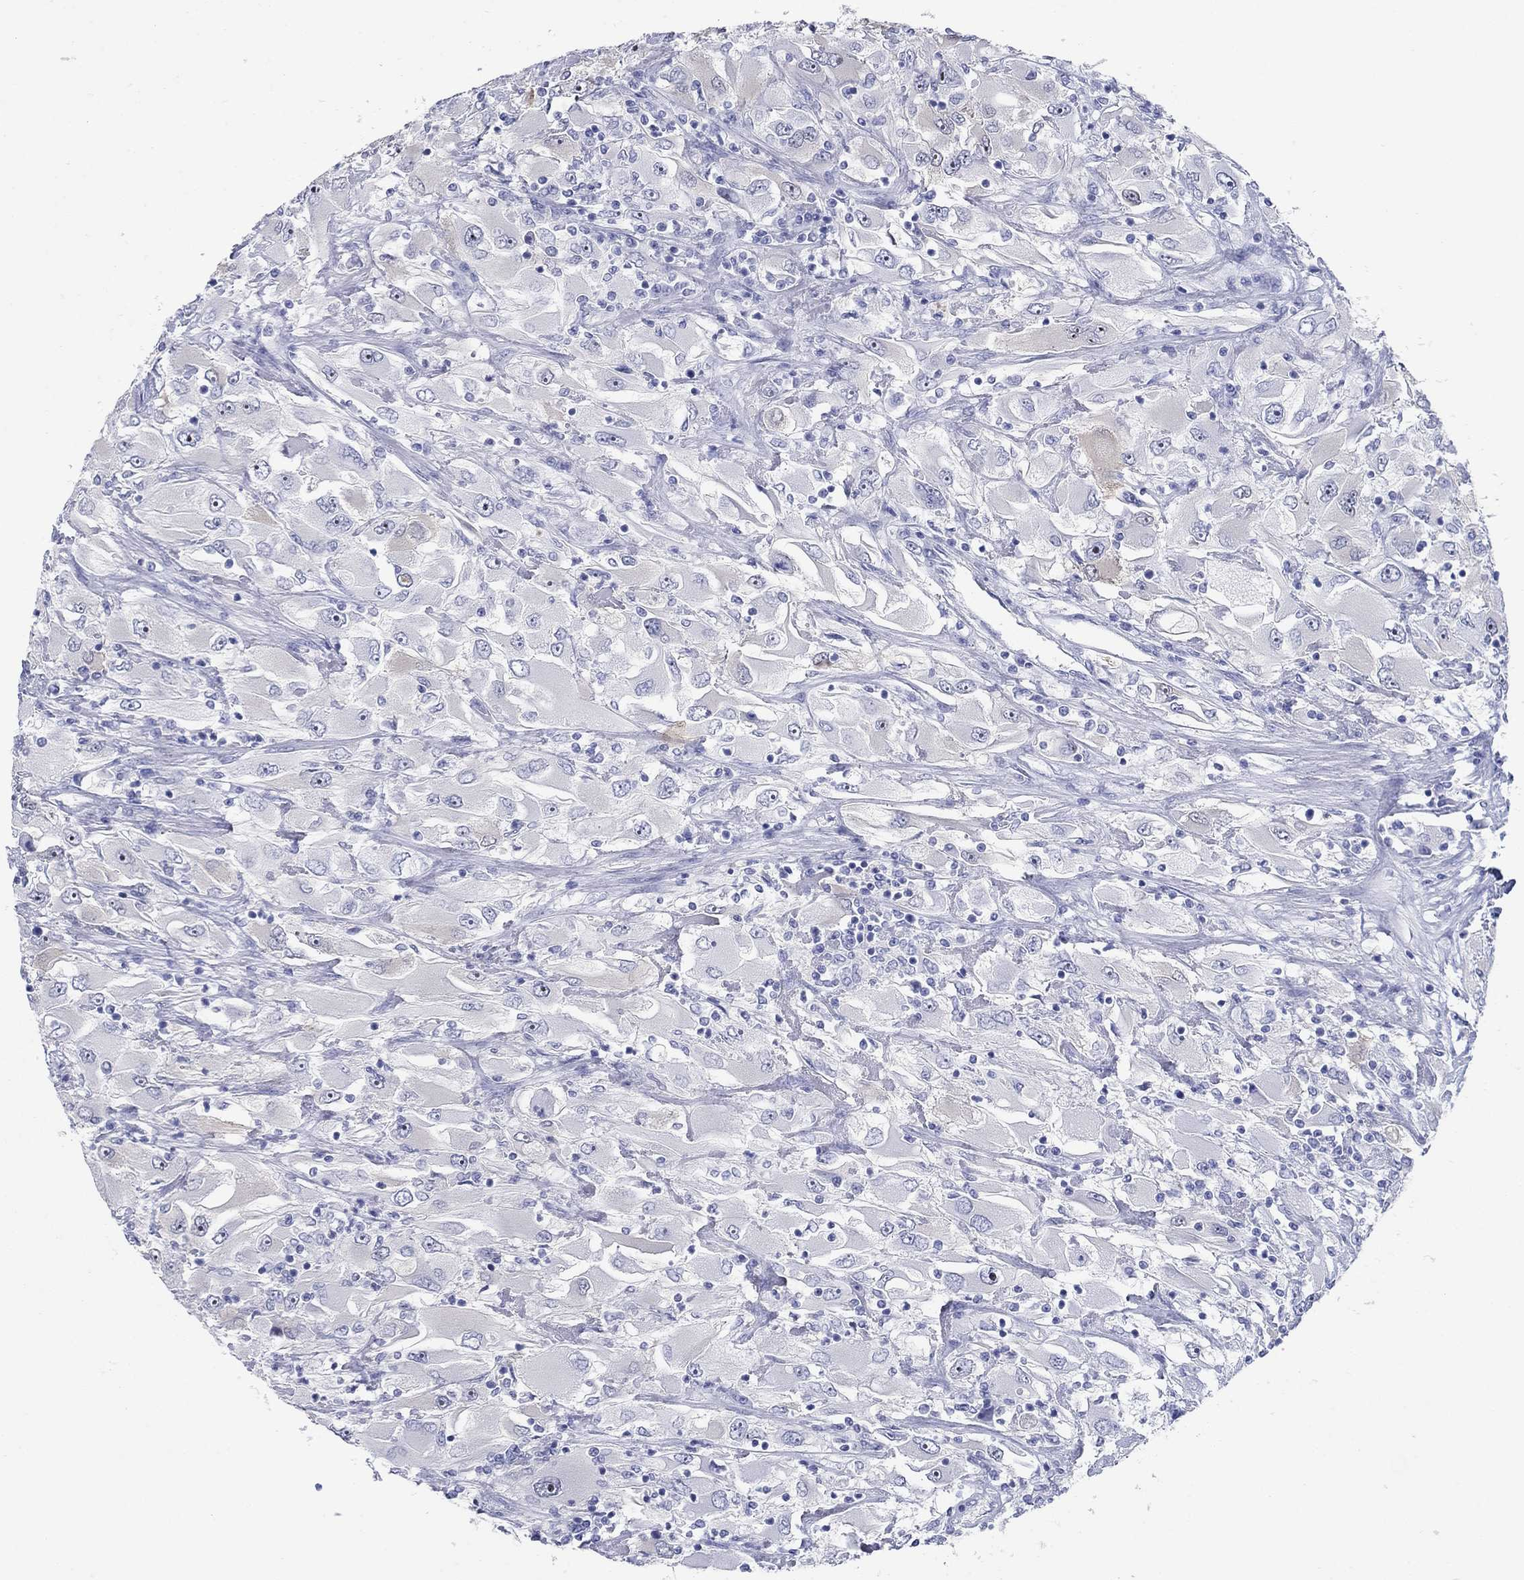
{"staining": {"intensity": "negative", "quantity": "none", "location": "none"}, "tissue": "renal cancer", "cell_type": "Tumor cells", "image_type": "cancer", "snomed": [{"axis": "morphology", "description": "Adenocarcinoma, NOS"}, {"axis": "topography", "description": "Kidney"}], "caption": "Immunohistochemistry (IHC) image of neoplastic tissue: human renal cancer stained with DAB (3,3'-diaminobenzidine) demonstrates no significant protein positivity in tumor cells.", "gene": "AKR1C2", "patient": {"sex": "female", "age": 52}}